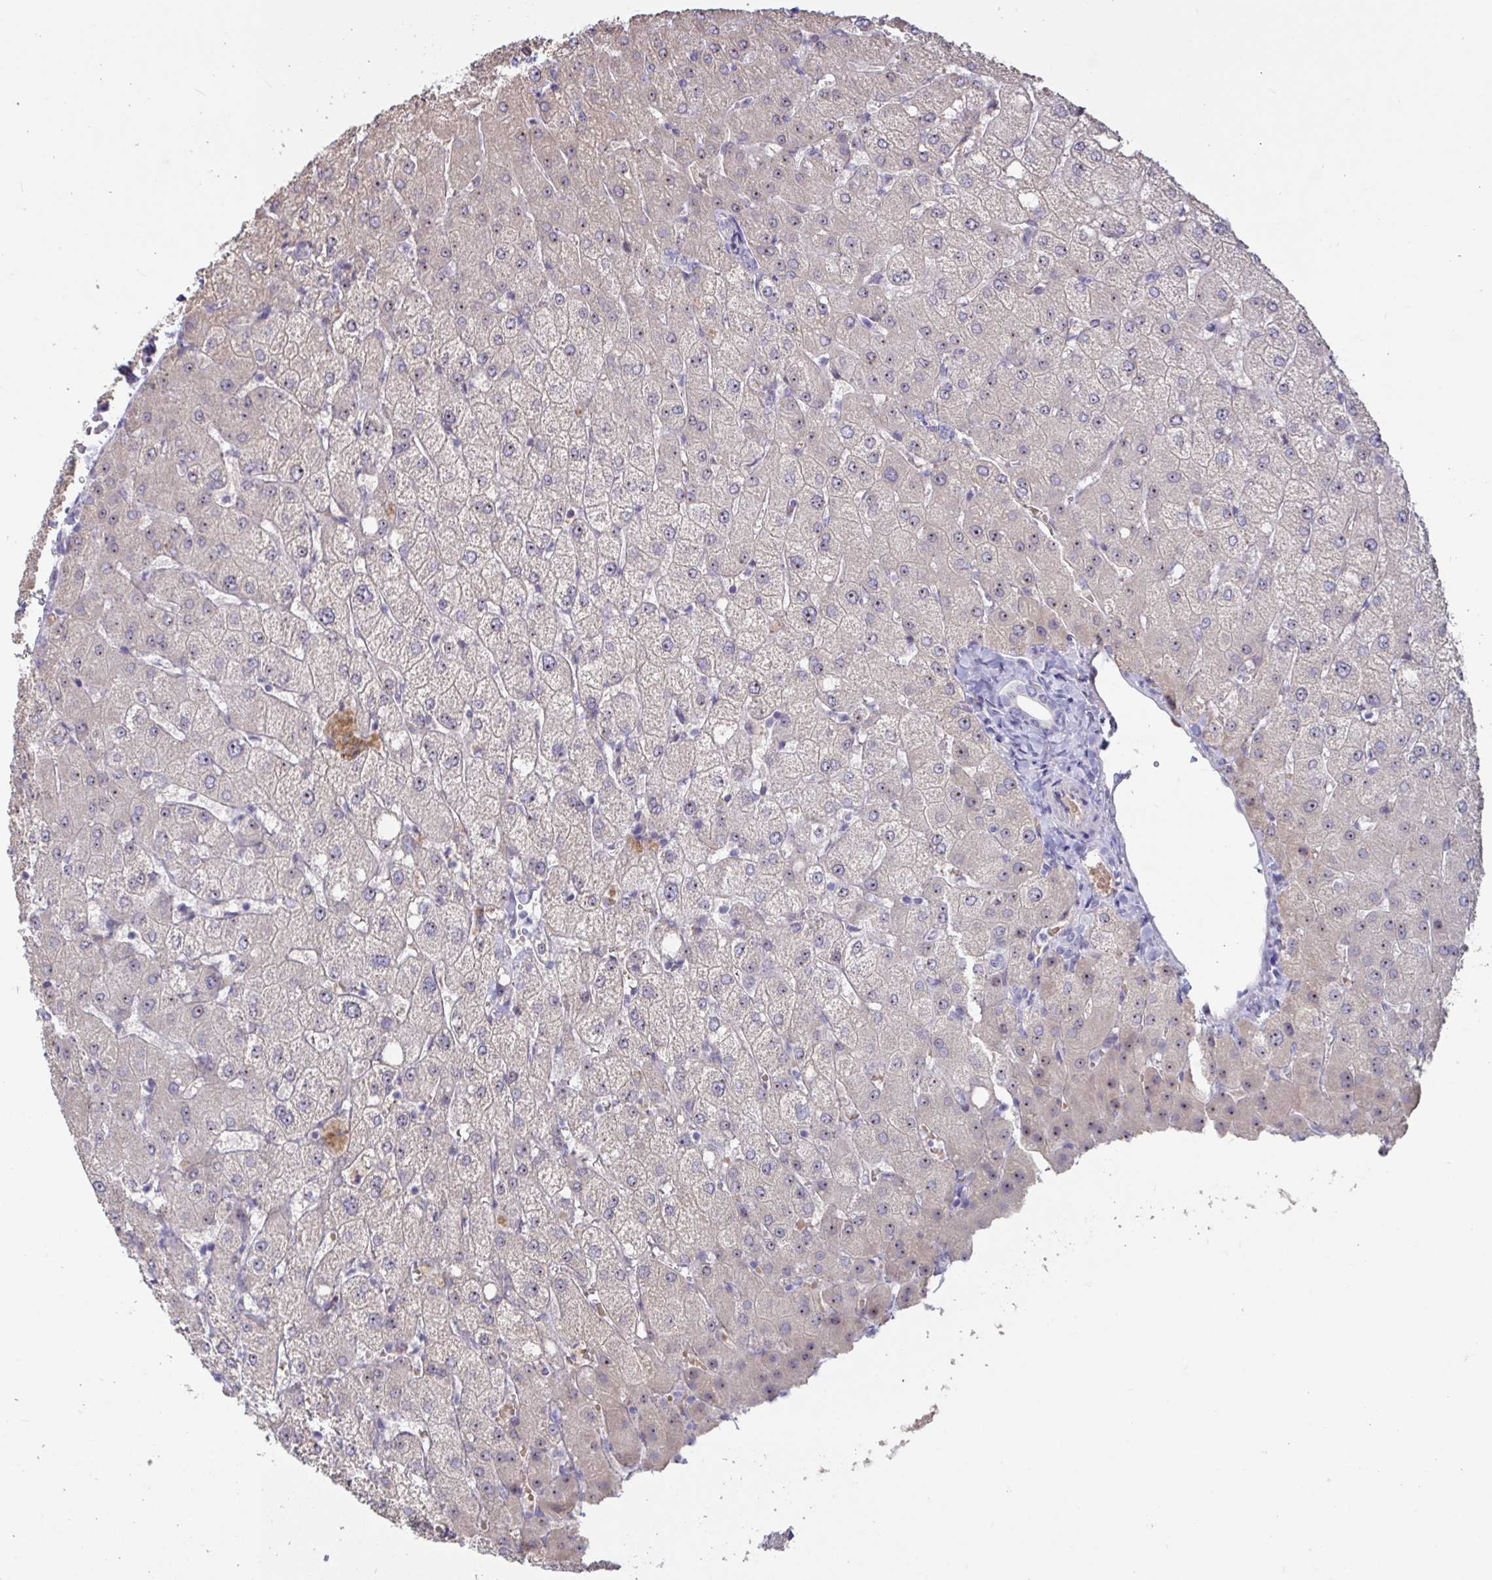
{"staining": {"intensity": "negative", "quantity": "none", "location": "none"}, "tissue": "liver", "cell_type": "Cholangiocytes", "image_type": "normal", "snomed": [{"axis": "morphology", "description": "Normal tissue, NOS"}, {"axis": "topography", "description": "Liver"}], "caption": "This is an IHC image of normal human liver. There is no staining in cholangiocytes.", "gene": "MYC", "patient": {"sex": "female", "age": 54}}